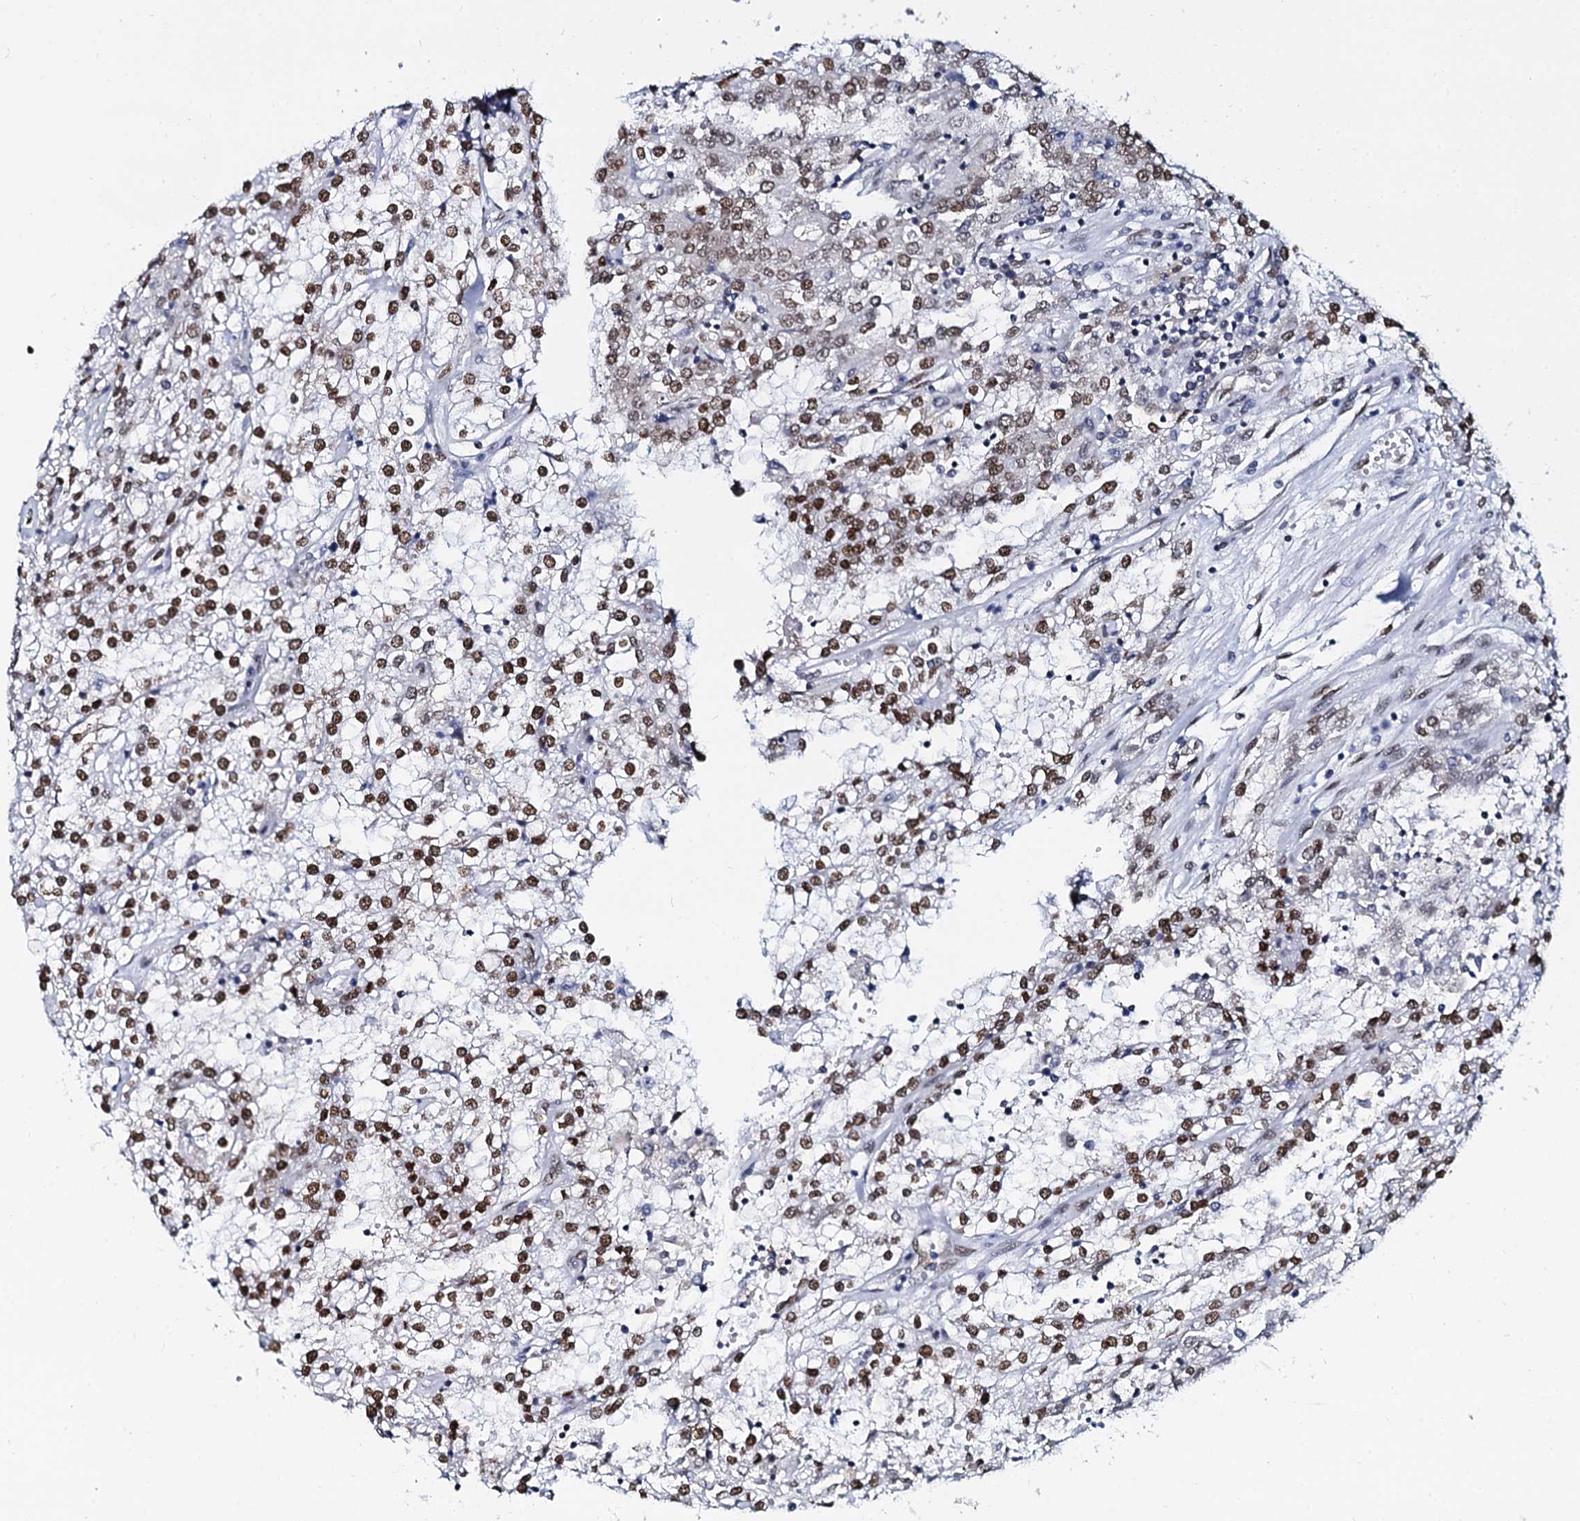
{"staining": {"intensity": "moderate", "quantity": ">75%", "location": "nuclear"}, "tissue": "renal cancer", "cell_type": "Tumor cells", "image_type": "cancer", "snomed": [{"axis": "morphology", "description": "Adenocarcinoma, NOS"}, {"axis": "topography", "description": "Kidney"}], "caption": "Immunohistochemistry (IHC) (DAB) staining of adenocarcinoma (renal) reveals moderate nuclear protein staining in about >75% of tumor cells. (brown staining indicates protein expression, while blue staining denotes nuclei).", "gene": "CMAS", "patient": {"sex": "female", "age": 52}}